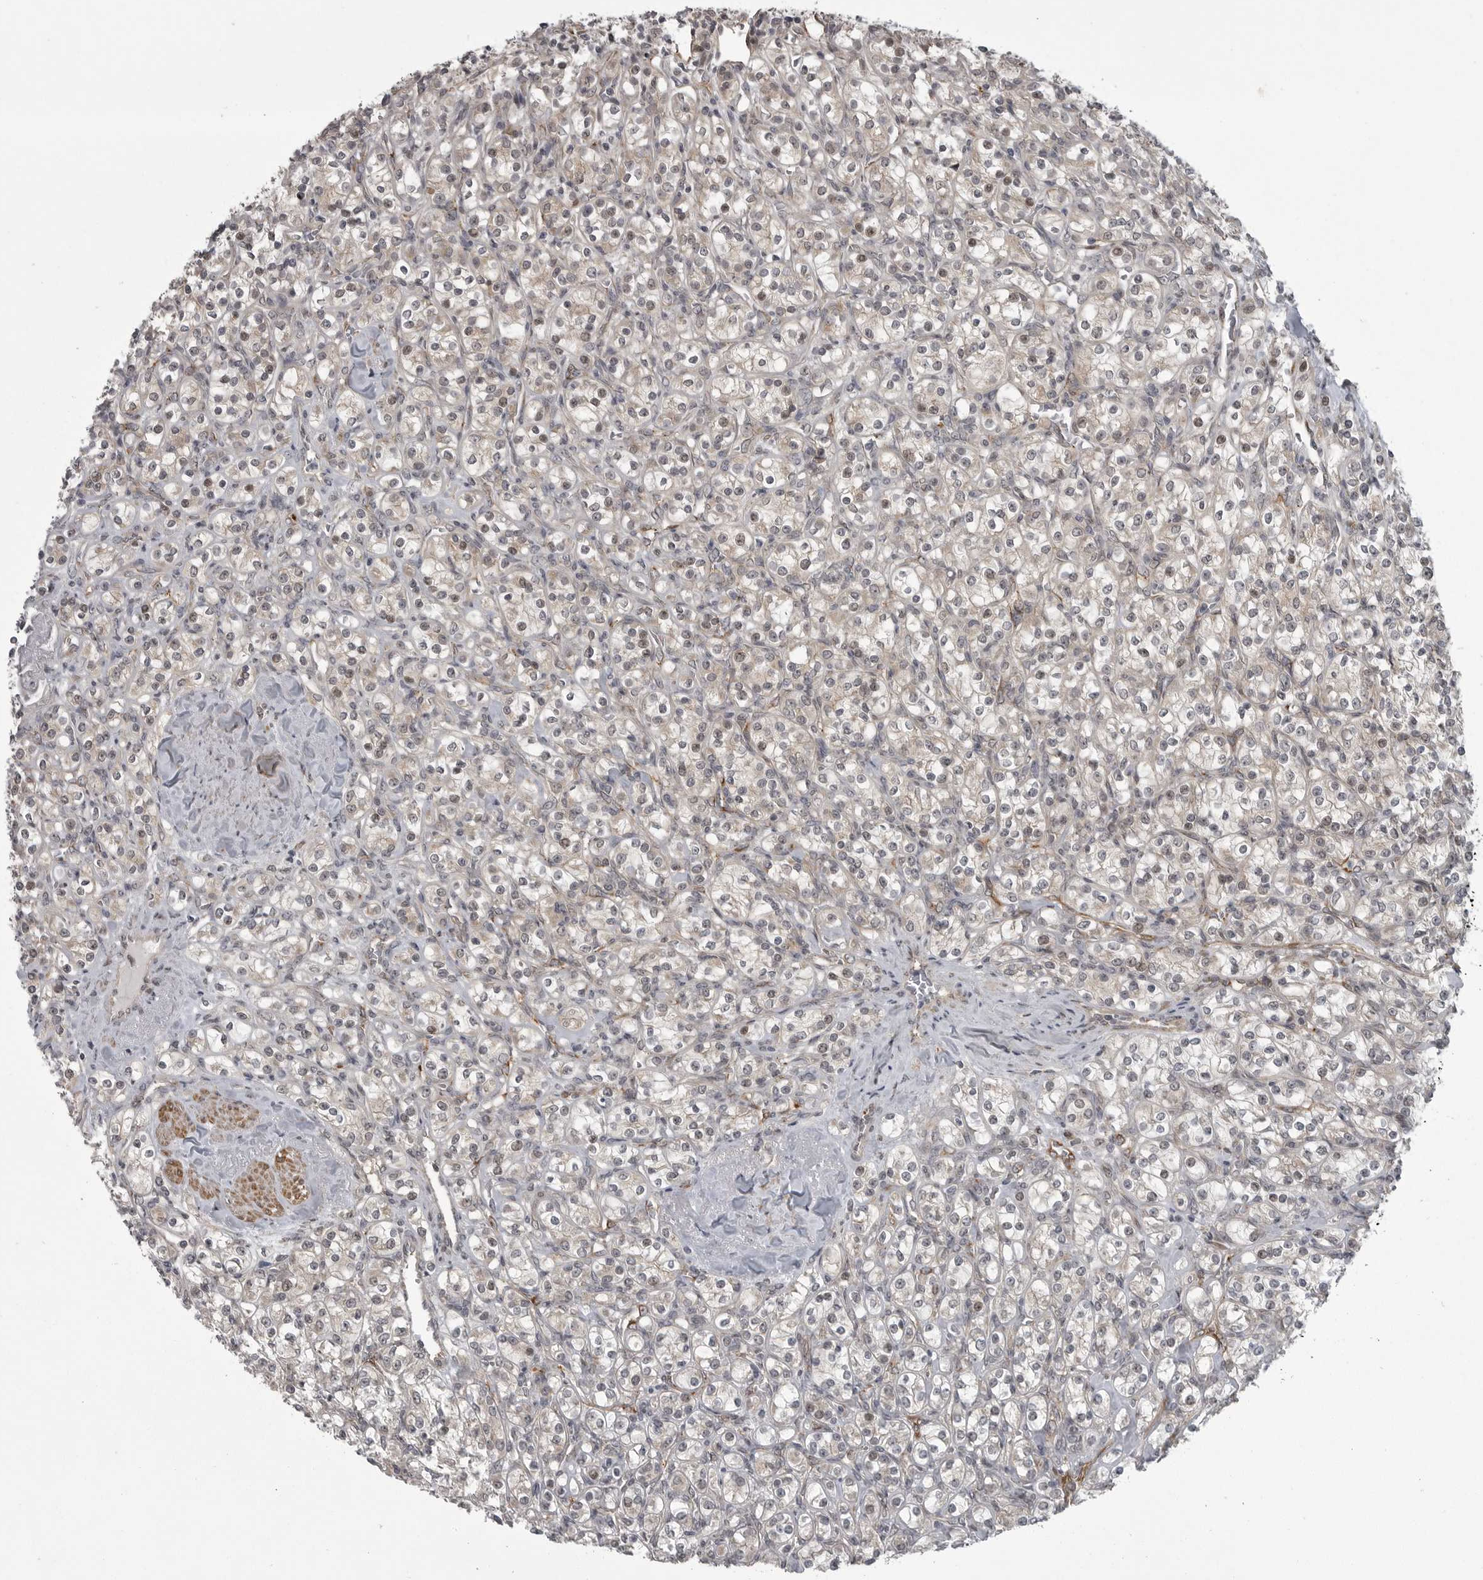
{"staining": {"intensity": "negative", "quantity": "none", "location": "none"}, "tissue": "renal cancer", "cell_type": "Tumor cells", "image_type": "cancer", "snomed": [{"axis": "morphology", "description": "Adenocarcinoma, NOS"}, {"axis": "topography", "description": "Kidney"}], "caption": "The photomicrograph exhibits no staining of tumor cells in adenocarcinoma (renal).", "gene": "PPP1R9A", "patient": {"sex": "male", "age": 77}}